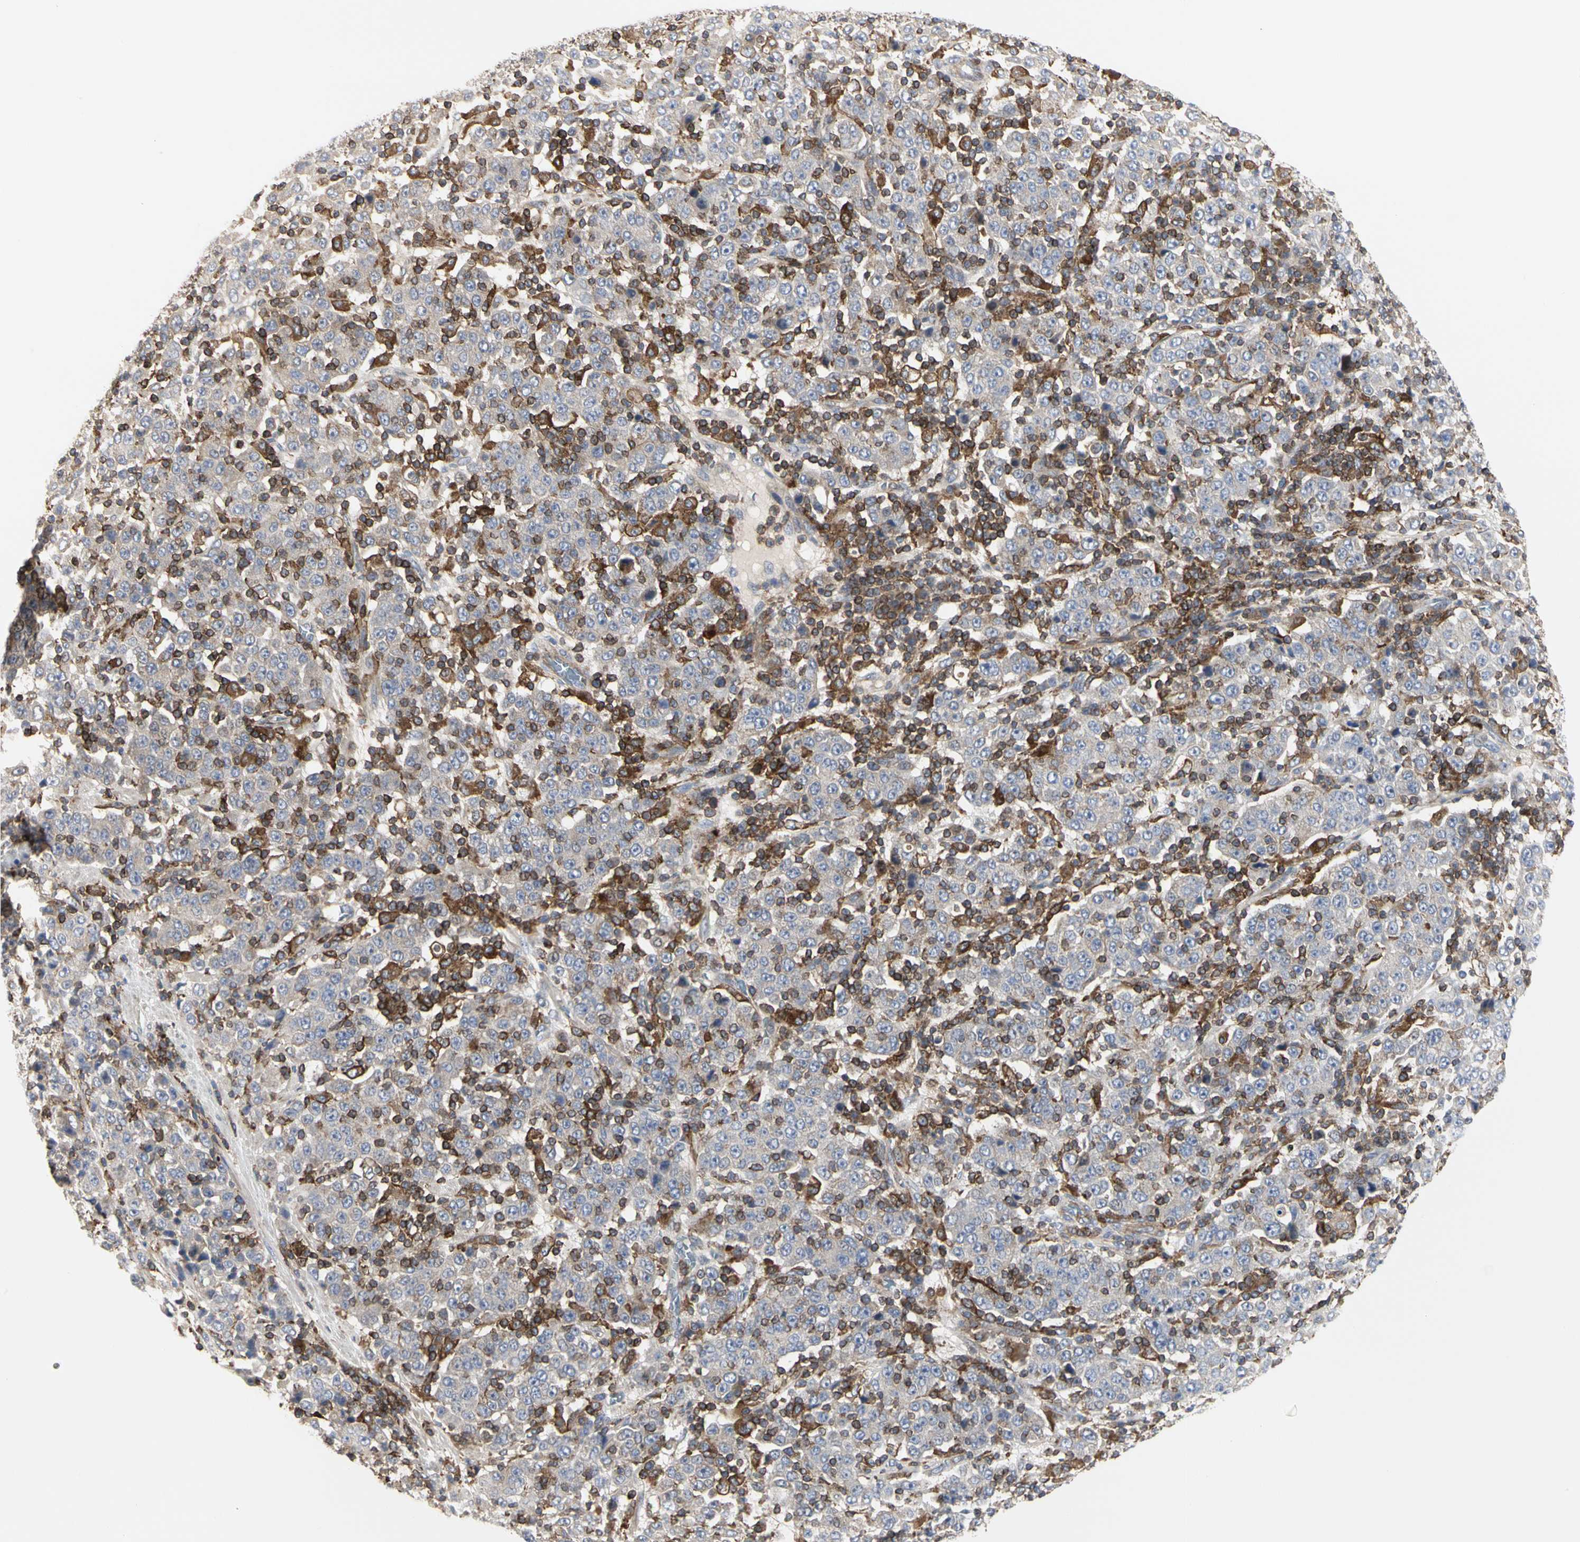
{"staining": {"intensity": "negative", "quantity": "none", "location": "none"}, "tissue": "stomach cancer", "cell_type": "Tumor cells", "image_type": "cancer", "snomed": [{"axis": "morphology", "description": "Normal tissue, NOS"}, {"axis": "morphology", "description": "Adenocarcinoma, NOS"}, {"axis": "topography", "description": "Stomach, upper"}, {"axis": "topography", "description": "Stomach"}], "caption": "DAB immunohistochemical staining of stomach cancer shows no significant expression in tumor cells. Nuclei are stained in blue.", "gene": "NAPG", "patient": {"sex": "male", "age": 59}}